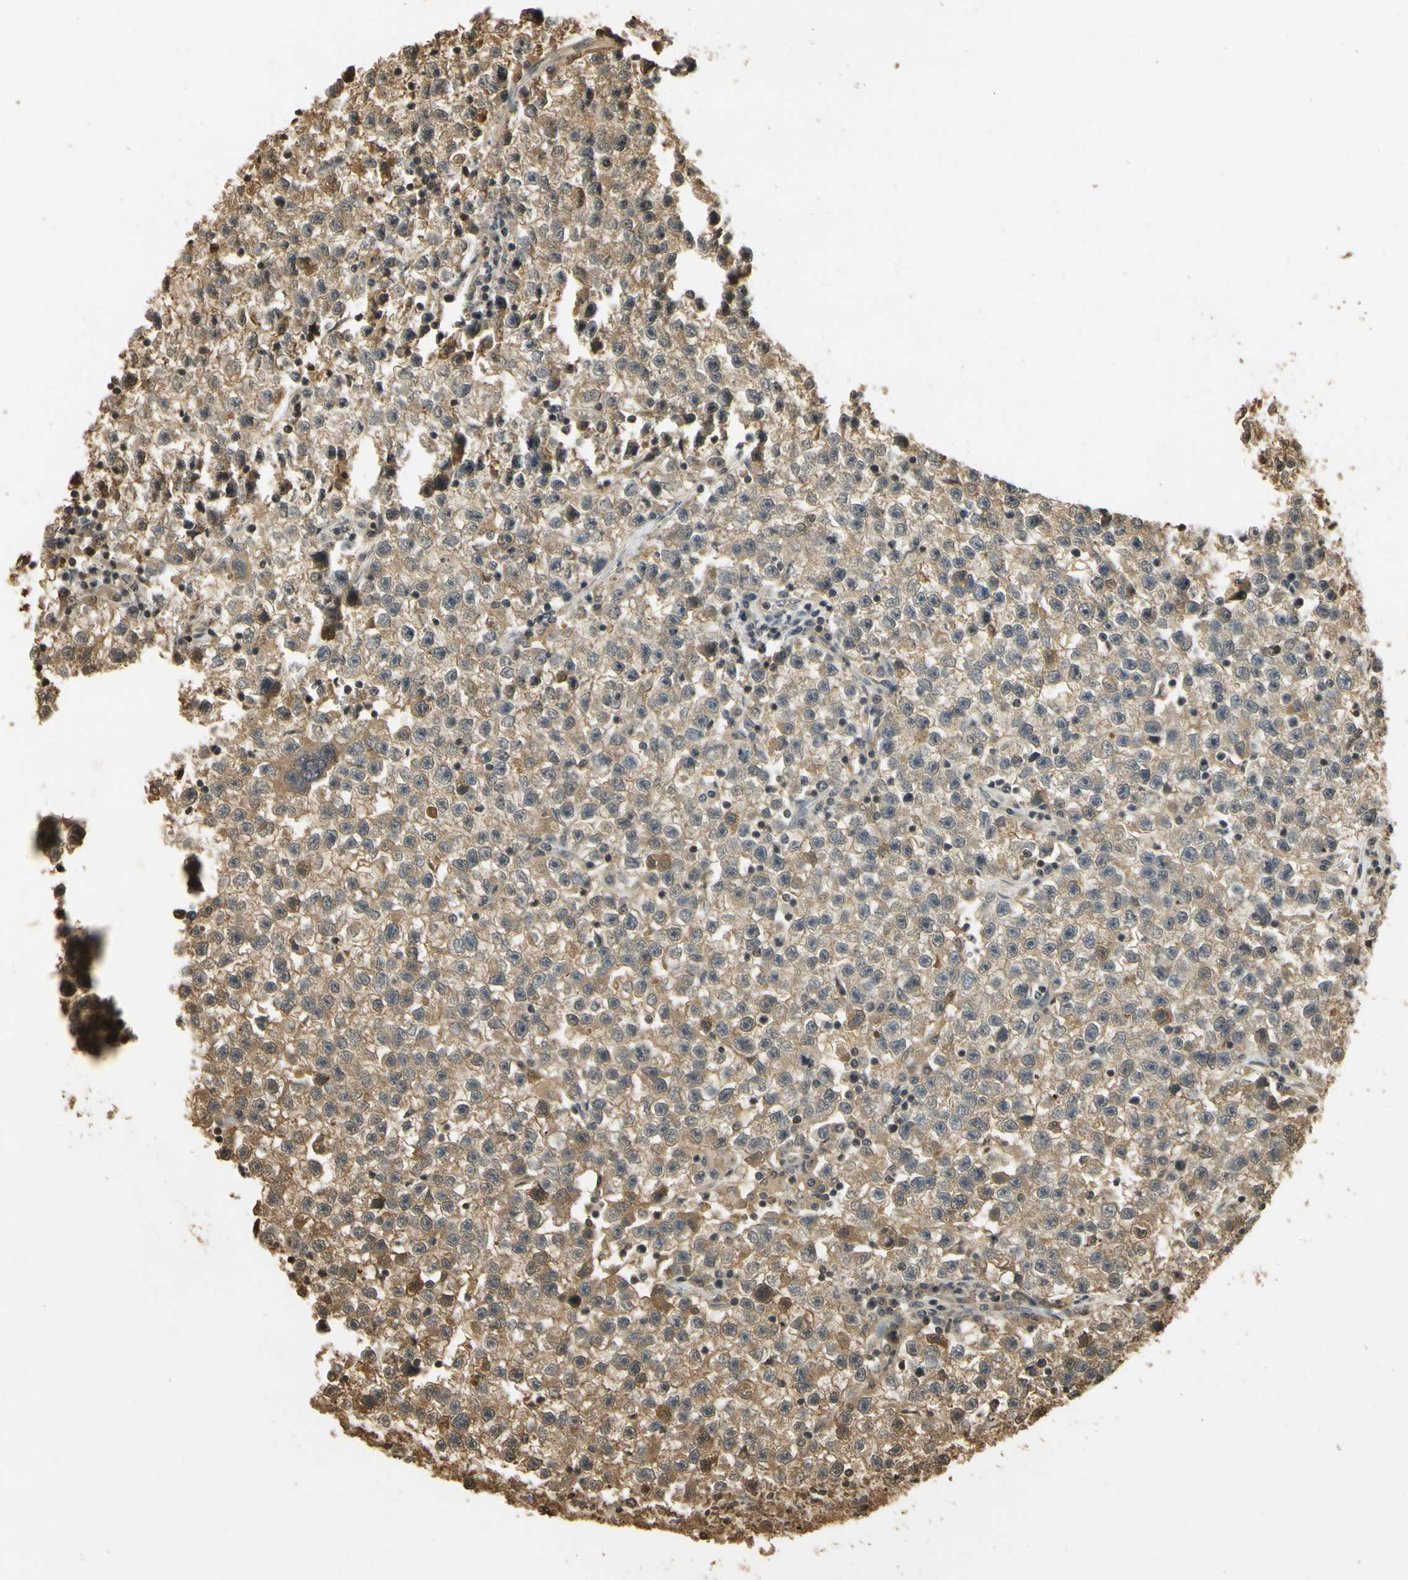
{"staining": {"intensity": "moderate", "quantity": ">75%", "location": "cytoplasmic/membranous"}, "tissue": "testis cancer", "cell_type": "Tumor cells", "image_type": "cancer", "snomed": [{"axis": "morphology", "description": "Seminoma, NOS"}, {"axis": "topography", "description": "Testis"}], "caption": "The immunohistochemical stain highlights moderate cytoplasmic/membranous expression in tumor cells of testis cancer tissue. The protein is shown in brown color, while the nuclei are stained blue.", "gene": "SOD1", "patient": {"sex": "male", "age": 22}}